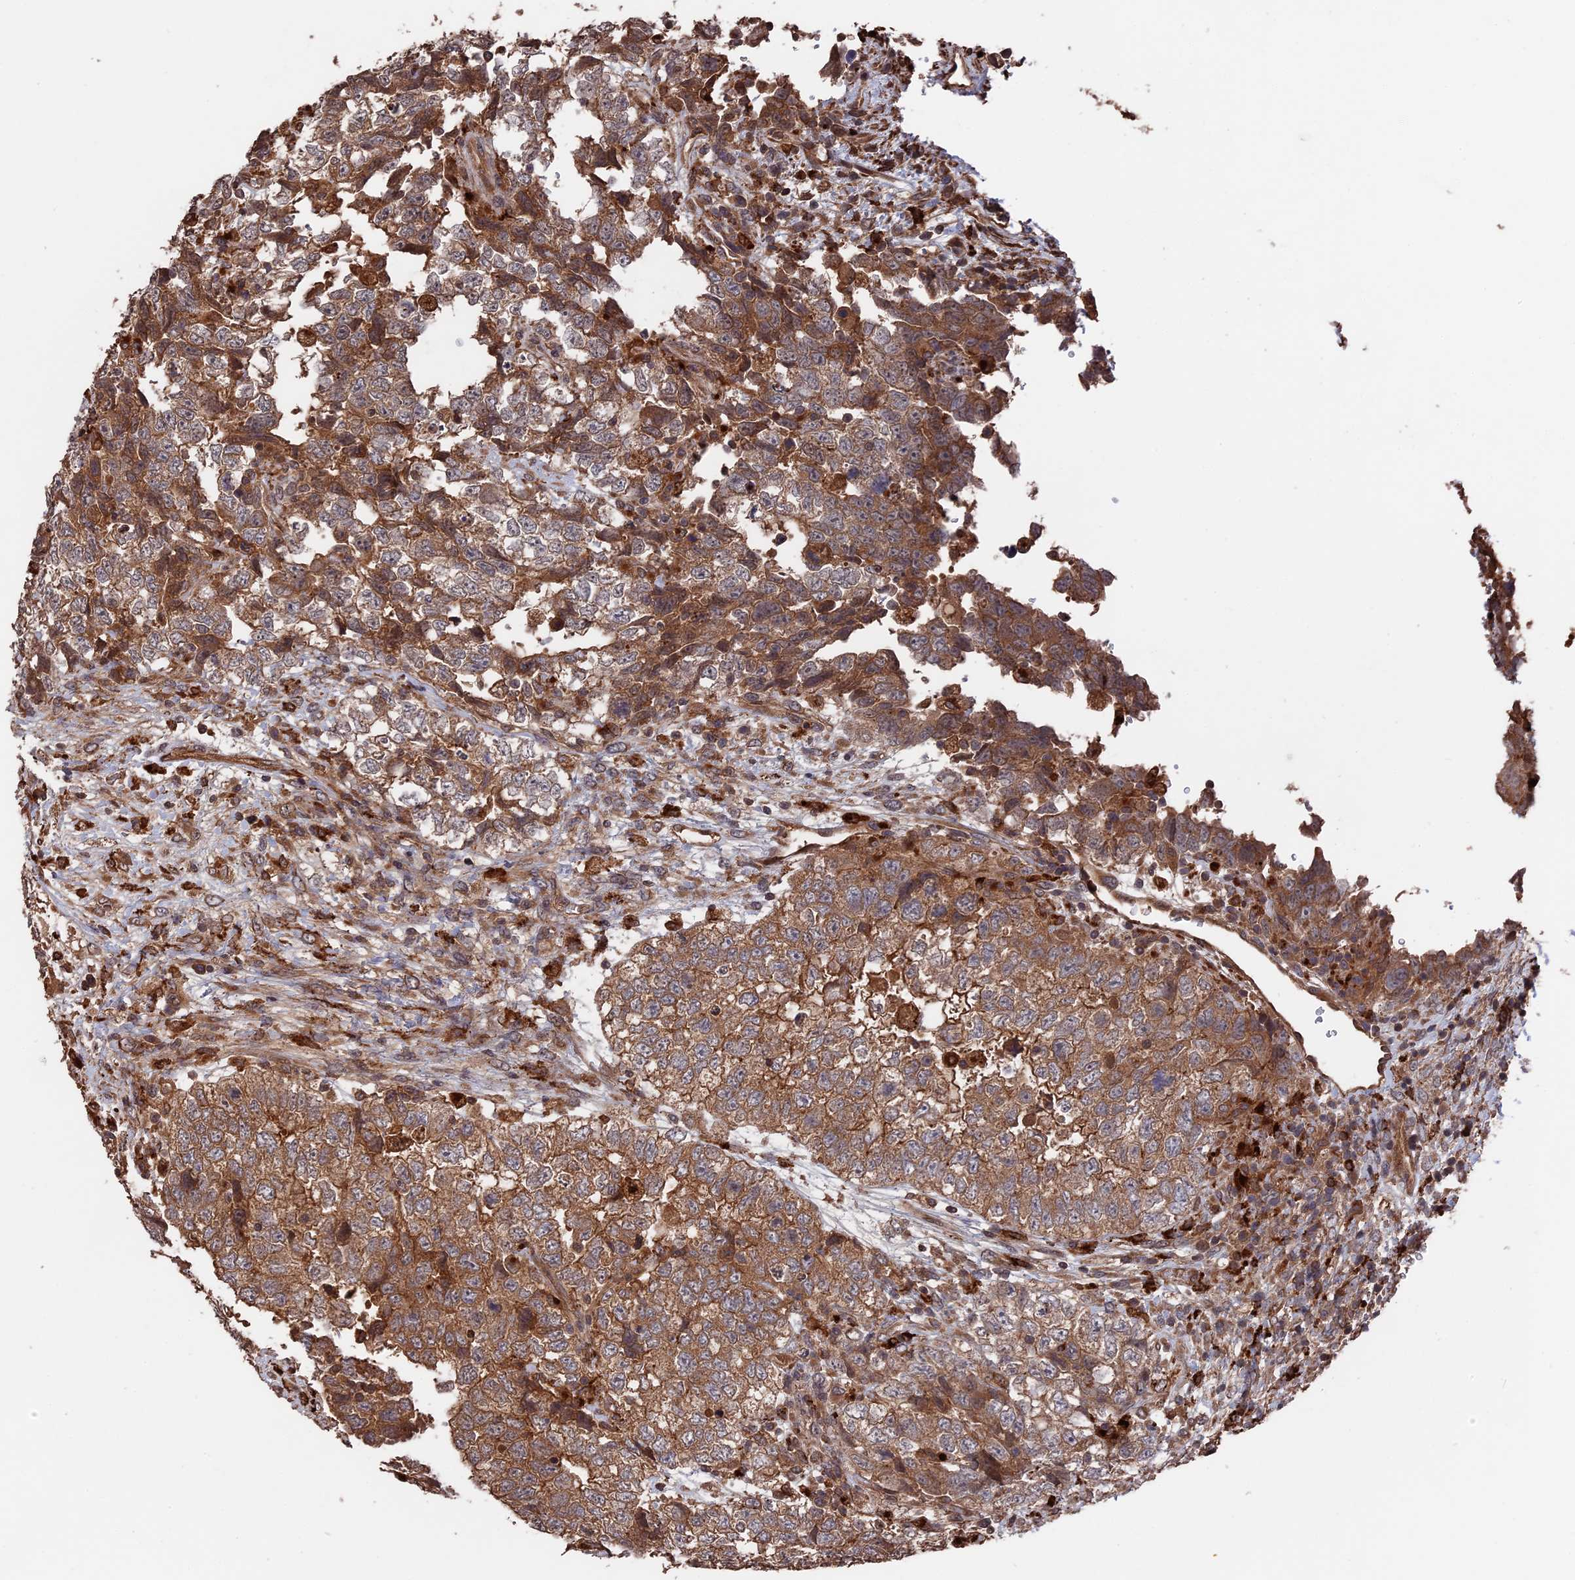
{"staining": {"intensity": "moderate", "quantity": ">75%", "location": "cytoplasmic/membranous"}, "tissue": "testis cancer", "cell_type": "Tumor cells", "image_type": "cancer", "snomed": [{"axis": "morphology", "description": "Carcinoma, Embryonal, NOS"}, {"axis": "topography", "description": "Testis"}], "caption": "Testis cancer stained with DAB immunohistochemistry shows medium levels of moderate cytoplasmic/membranous positivity in approximately >75% of tumor cells.", "gene": "TELO2", "patient": {"sex": "male", "age": 37}}